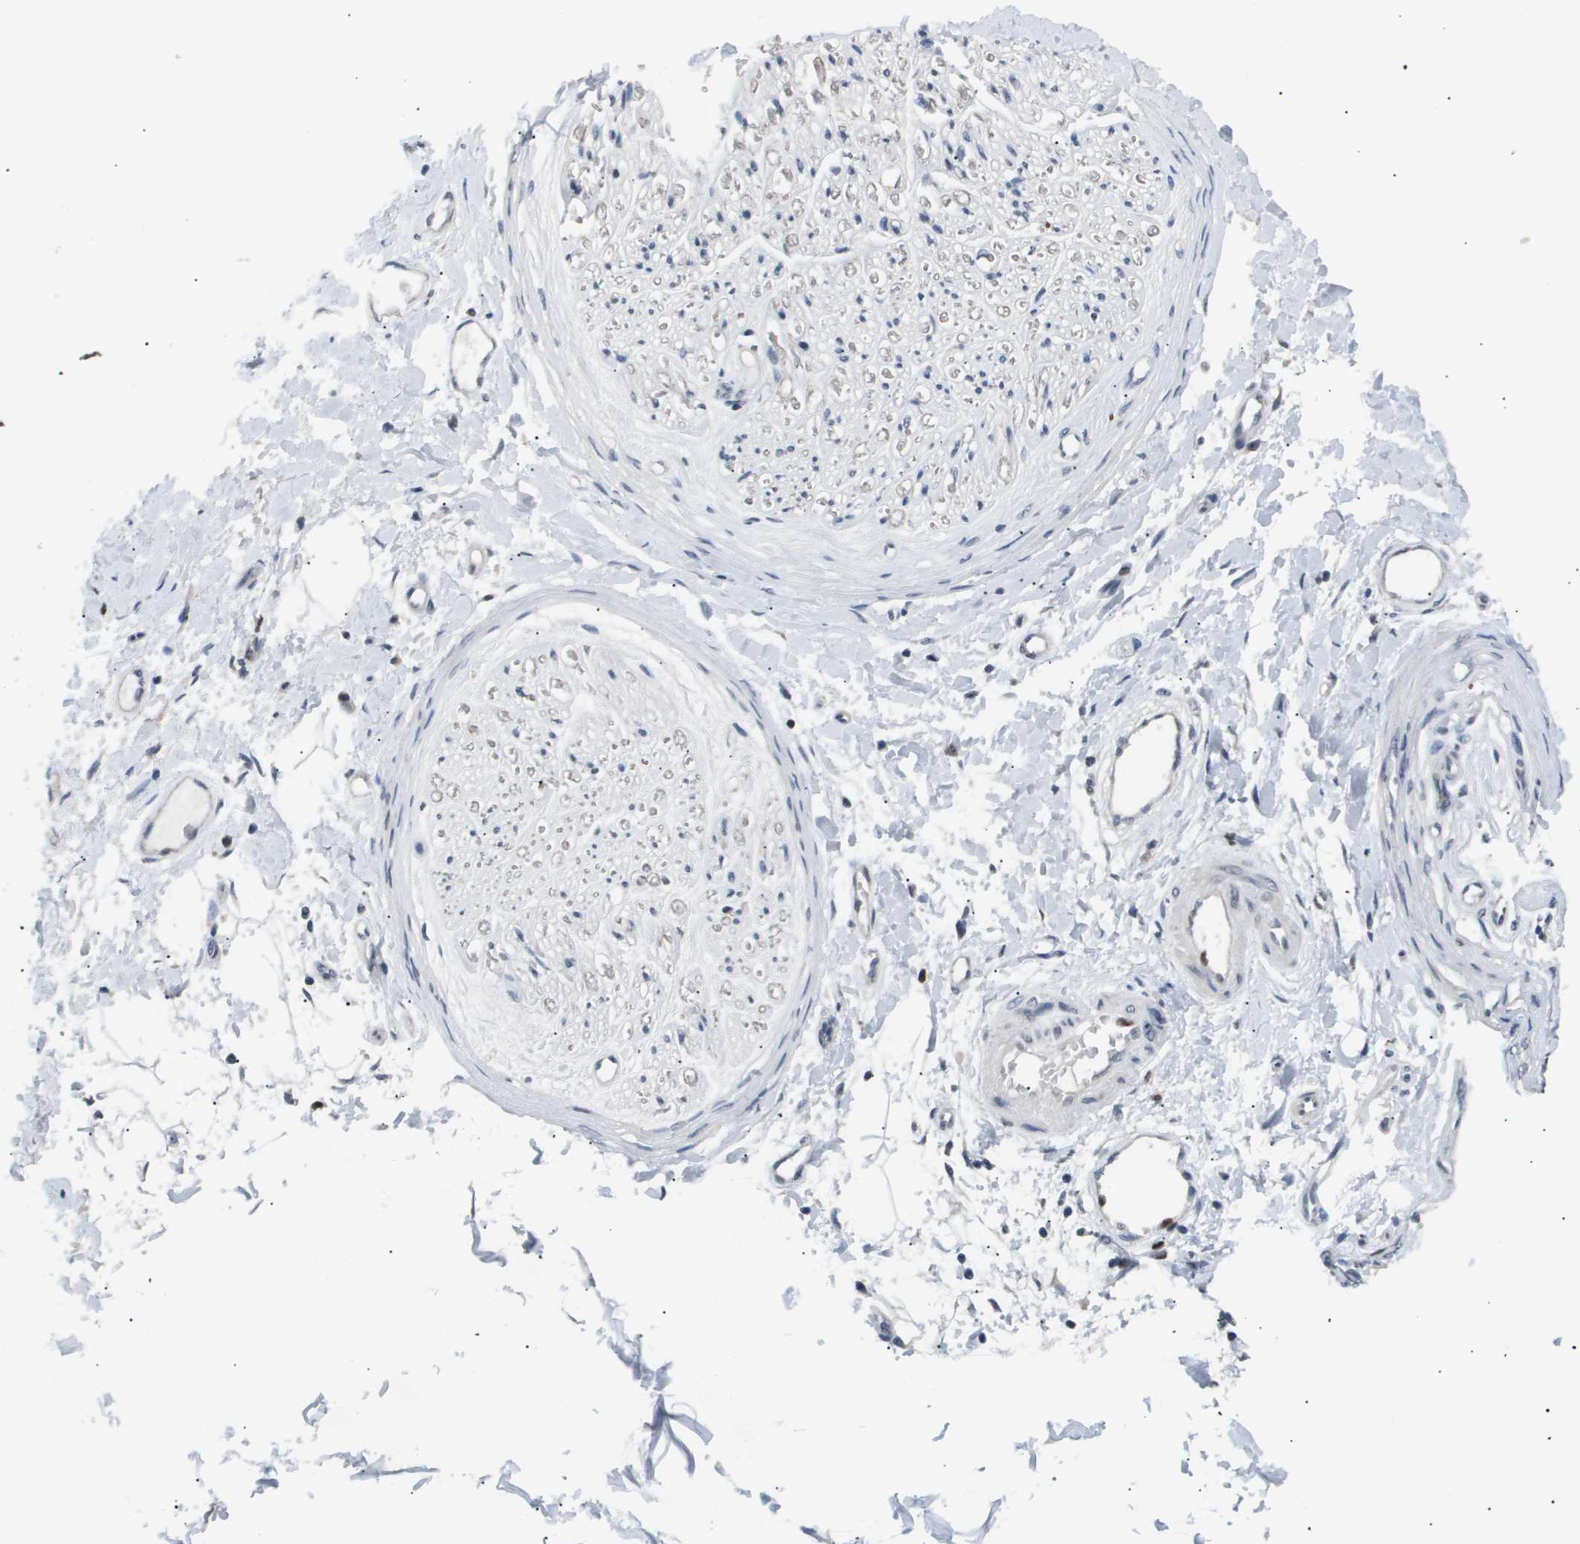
{"staining": {"intensity": "negative", "quantity": "none", "location": "none"}, "tissue": "adipose tissue", "cell_type": "Adipocytes", "image_type": "normal", "snomed": [{"axis": "morphology", "description": "Normal tissue, NOS"}, {"axis": "morphology", "description": "Squamous cell carcinoma, NOS"}, {"axis": "topography", "description": "Skin"}, {"axis": "topography", "description": "Peripheral nerve tissue"}], "caption": "Photomicrograph shows no significant protein expression in adipocytes of benign adipose tissue. Brightfield microscopy of immunohistochemistry stained with DAB (brown) and hematoxylin (blue), captured at high magnification.", "gene": "ANAPC2", "patient": {"sex": "male", "age": 83}}